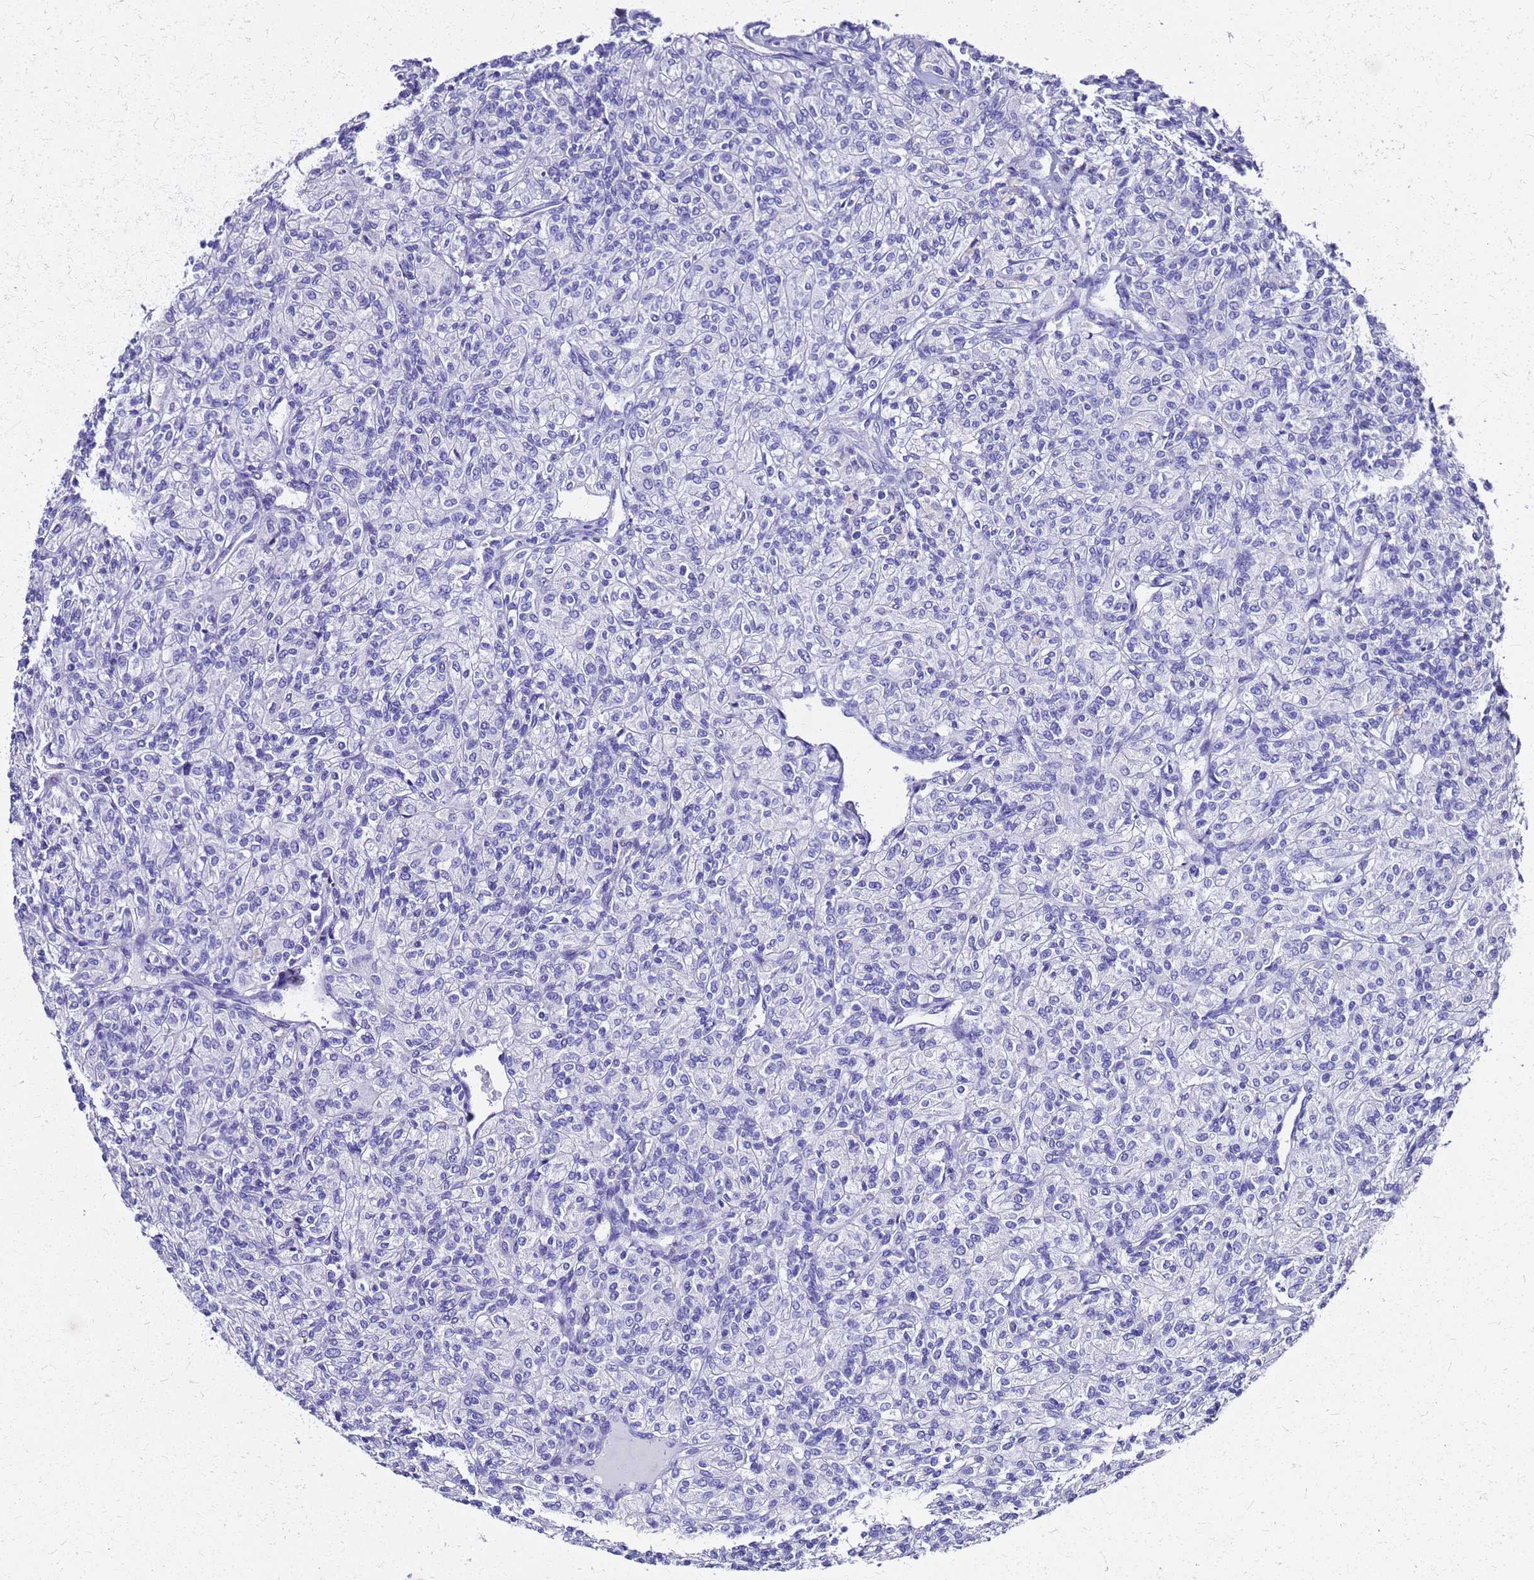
{"staining": {"intensity": "negative", "quantity": "none", "location": "none"}, "tissue": "renal cancer", "cell_type": "Tumor cells", "image_type": "cancer", "snomed": [{"axis": "morphology", "description": "Adenocarcinoma, NOS"}, {"axis": "topography", "description": "Kidney"}], "caption": "Tumor cells show no significant protein expression in renal cancer (adenocarcinoma). (DAB (3,3'-diaminobenzidine) IHC, high magnification).", "gene": "SMIM21", "patient": {"sex": "male", "age": 77}}